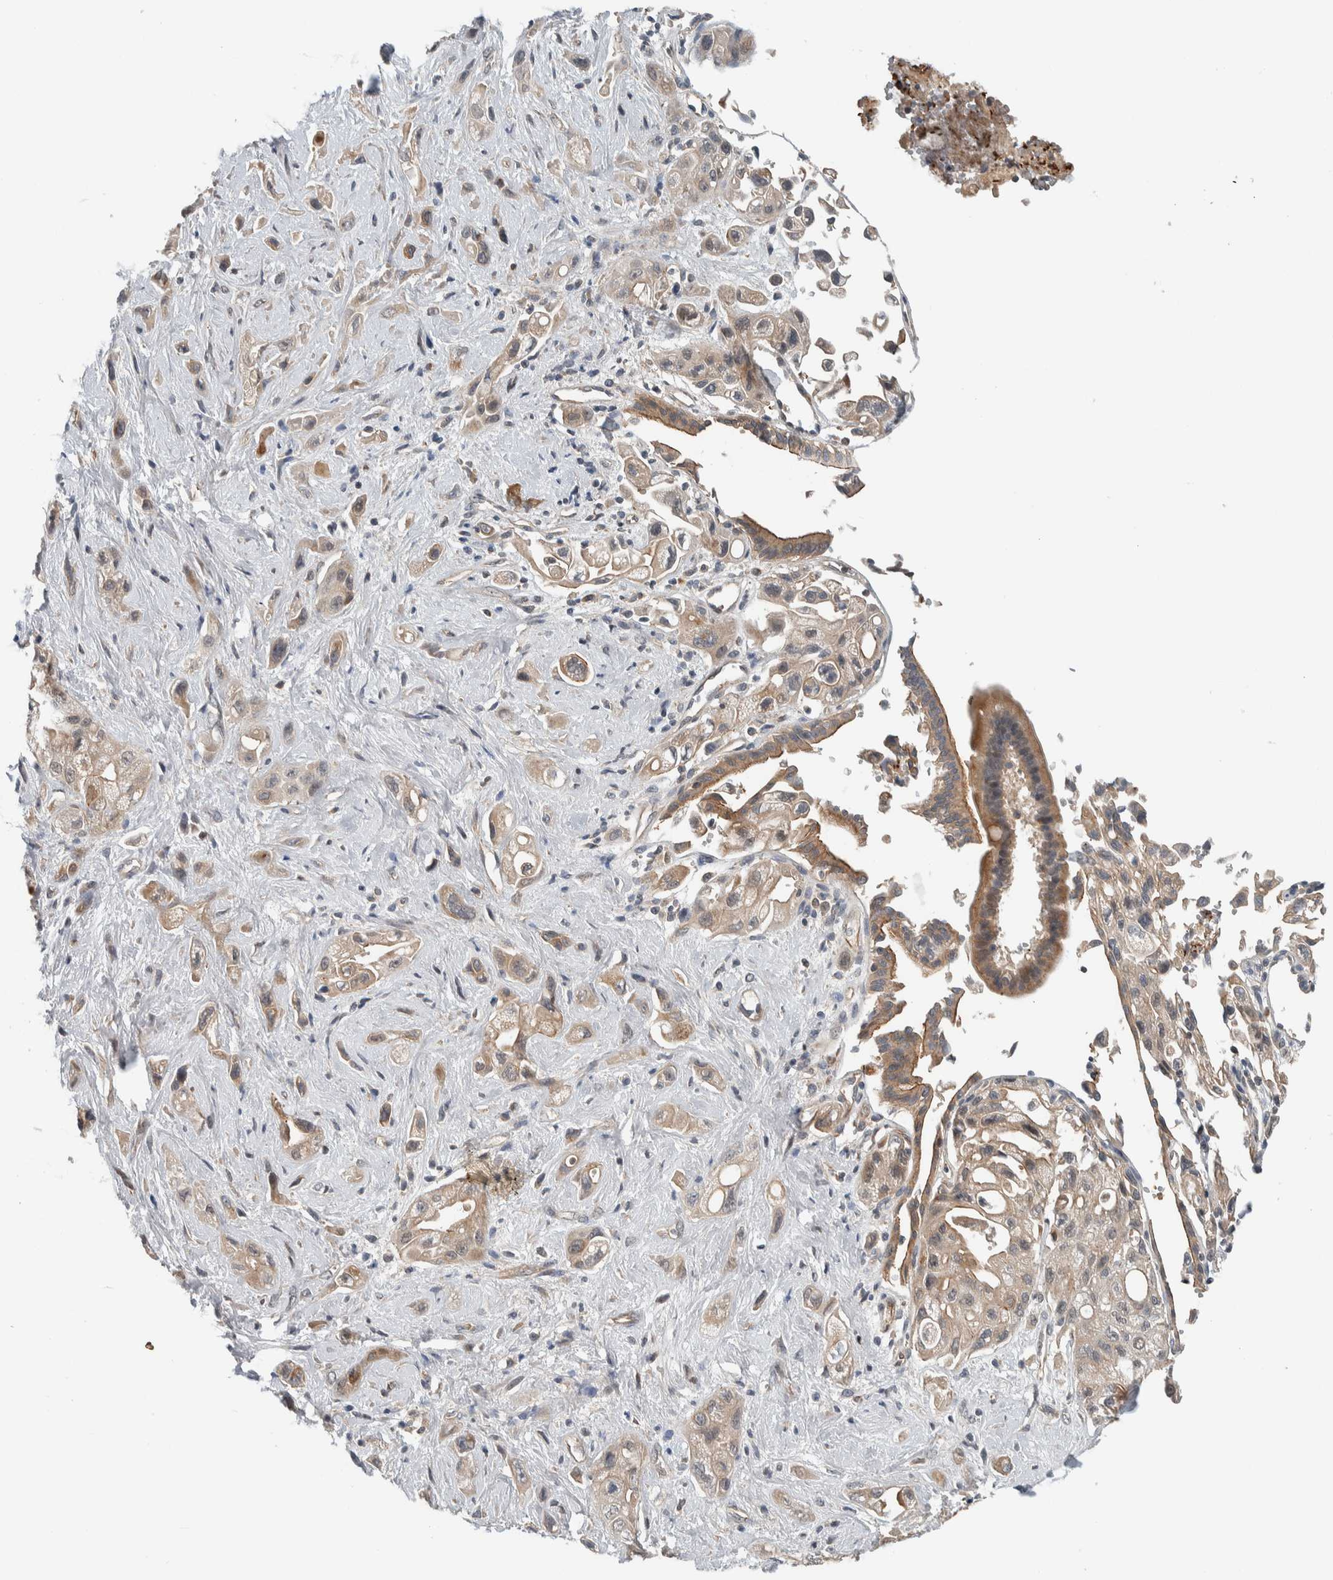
{"staining": {"intensity": "weak", "quantity": ">75%", "location": "cytoplasmic/membranous"}, "tissue": "pancreatic cancer", "cell_type": "Tumor cells", "image_type": "cancer", "snomed": [{"axis": "morphology", "description": "Adenocarcinoma, NOS"}, {"axis": "topography", "description": "Pancreas"}], "caption": "Pancreatic cancer stained for a protein (brown) shows weak cytoplasmic/membranous positive staining in about >75% of tumor cells.", "gene": "ARMC7", "patient": {"sex": "female", "age": 66}}